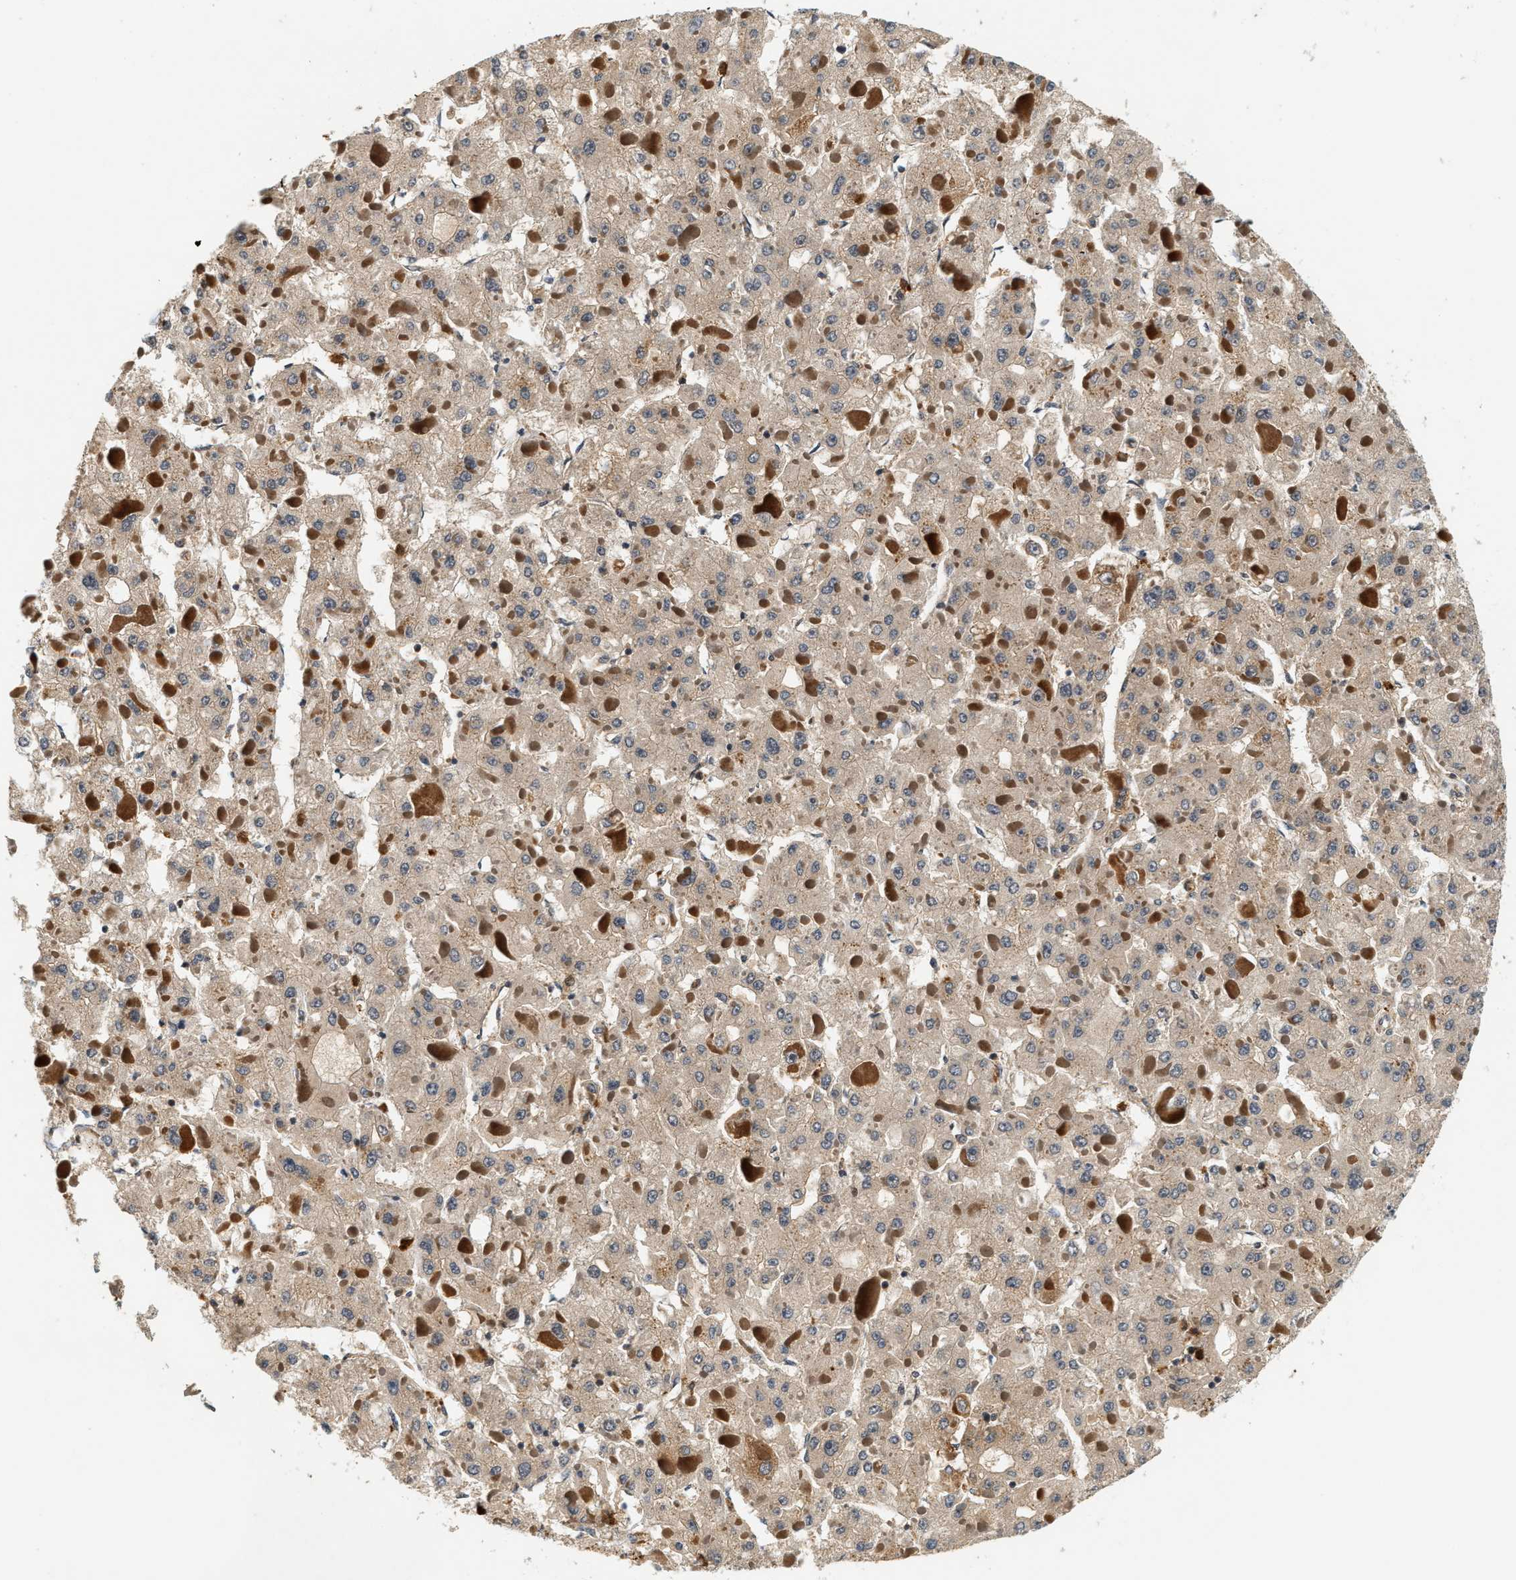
{"staining": {"intensity": "weak", "quantity": ">75%", "location": "cytoplasmic/membranous"}, "tissue": "liver cancer", "cell_type": "Tumor cells", "image_type": "cancer", "snomed": [{"axis": "morphology", "description": "Carcinoma, Hepatocellular, NOS"}, {"axis": "topography", "description": "Liver"}], "caption": "Approximately >75% of tumor cells in liver cancer display weak cytoplasmic/membranous protein staining as visualized by brown immunohistochemical staining.", "gene": "SAMD9", "patient": {"sex": "female", "age": 73}}